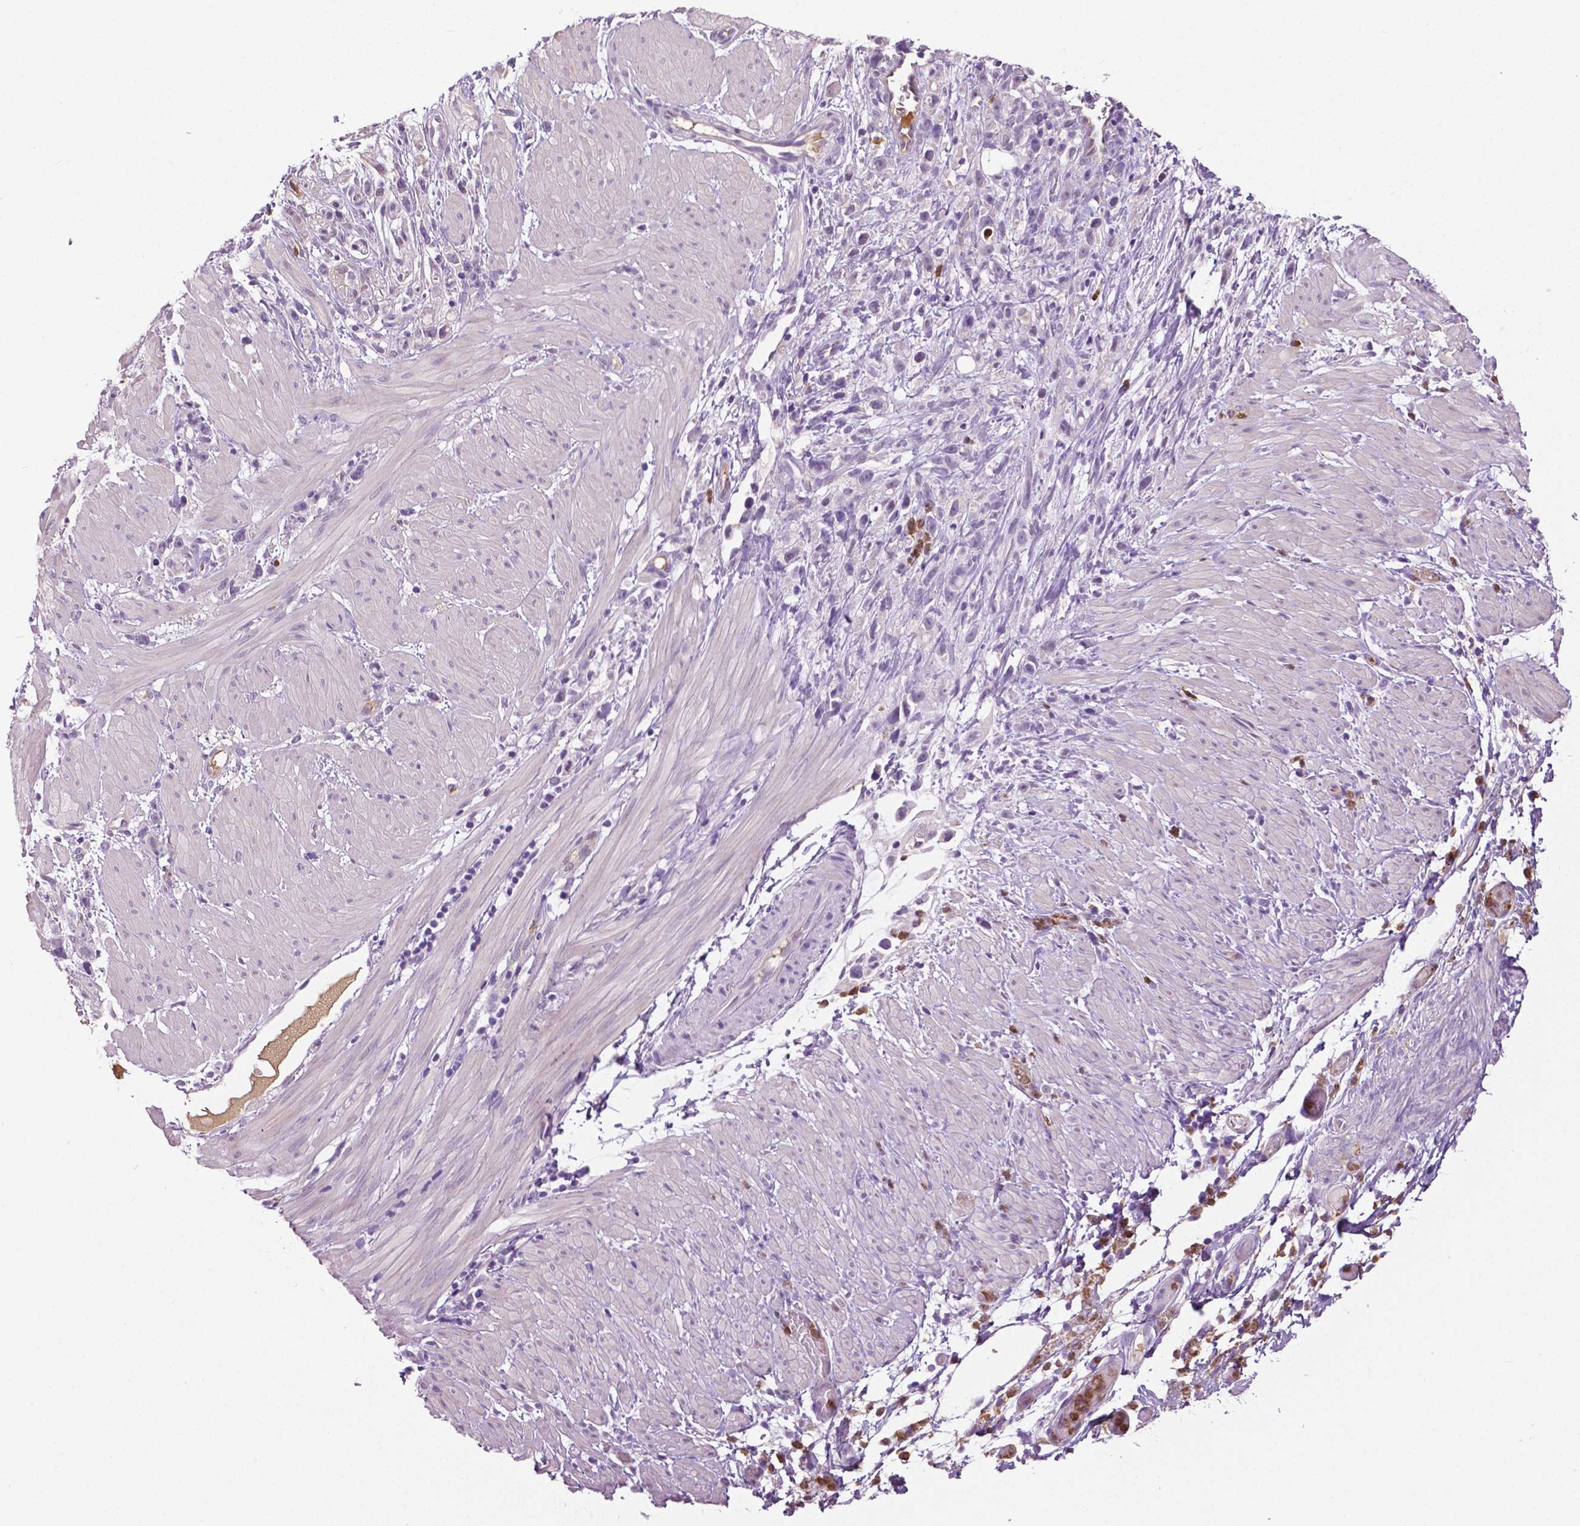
{"staining": {"intensity": "negative", "quantity": "none", "location": "none"}, "tissue": "stomach cancer", "cell_type": "Tumor cells", "image_type": "cancer", "snomed": [{"axis": "morphology", "description": "Adenocarcinoma, NOS"}, {"axis": "topography", "description": "Stomach"}], "caption": "Tumor cells are negative for protein expression in human stomach cancer. (Stains: DAB immunohistochemistry (IHC) with hematoxylin counter stain, Microscopy: brightfield microscopy at high magnification).", "gene": "PTPN5", "patient": {"sex": "female", "age": 59}}